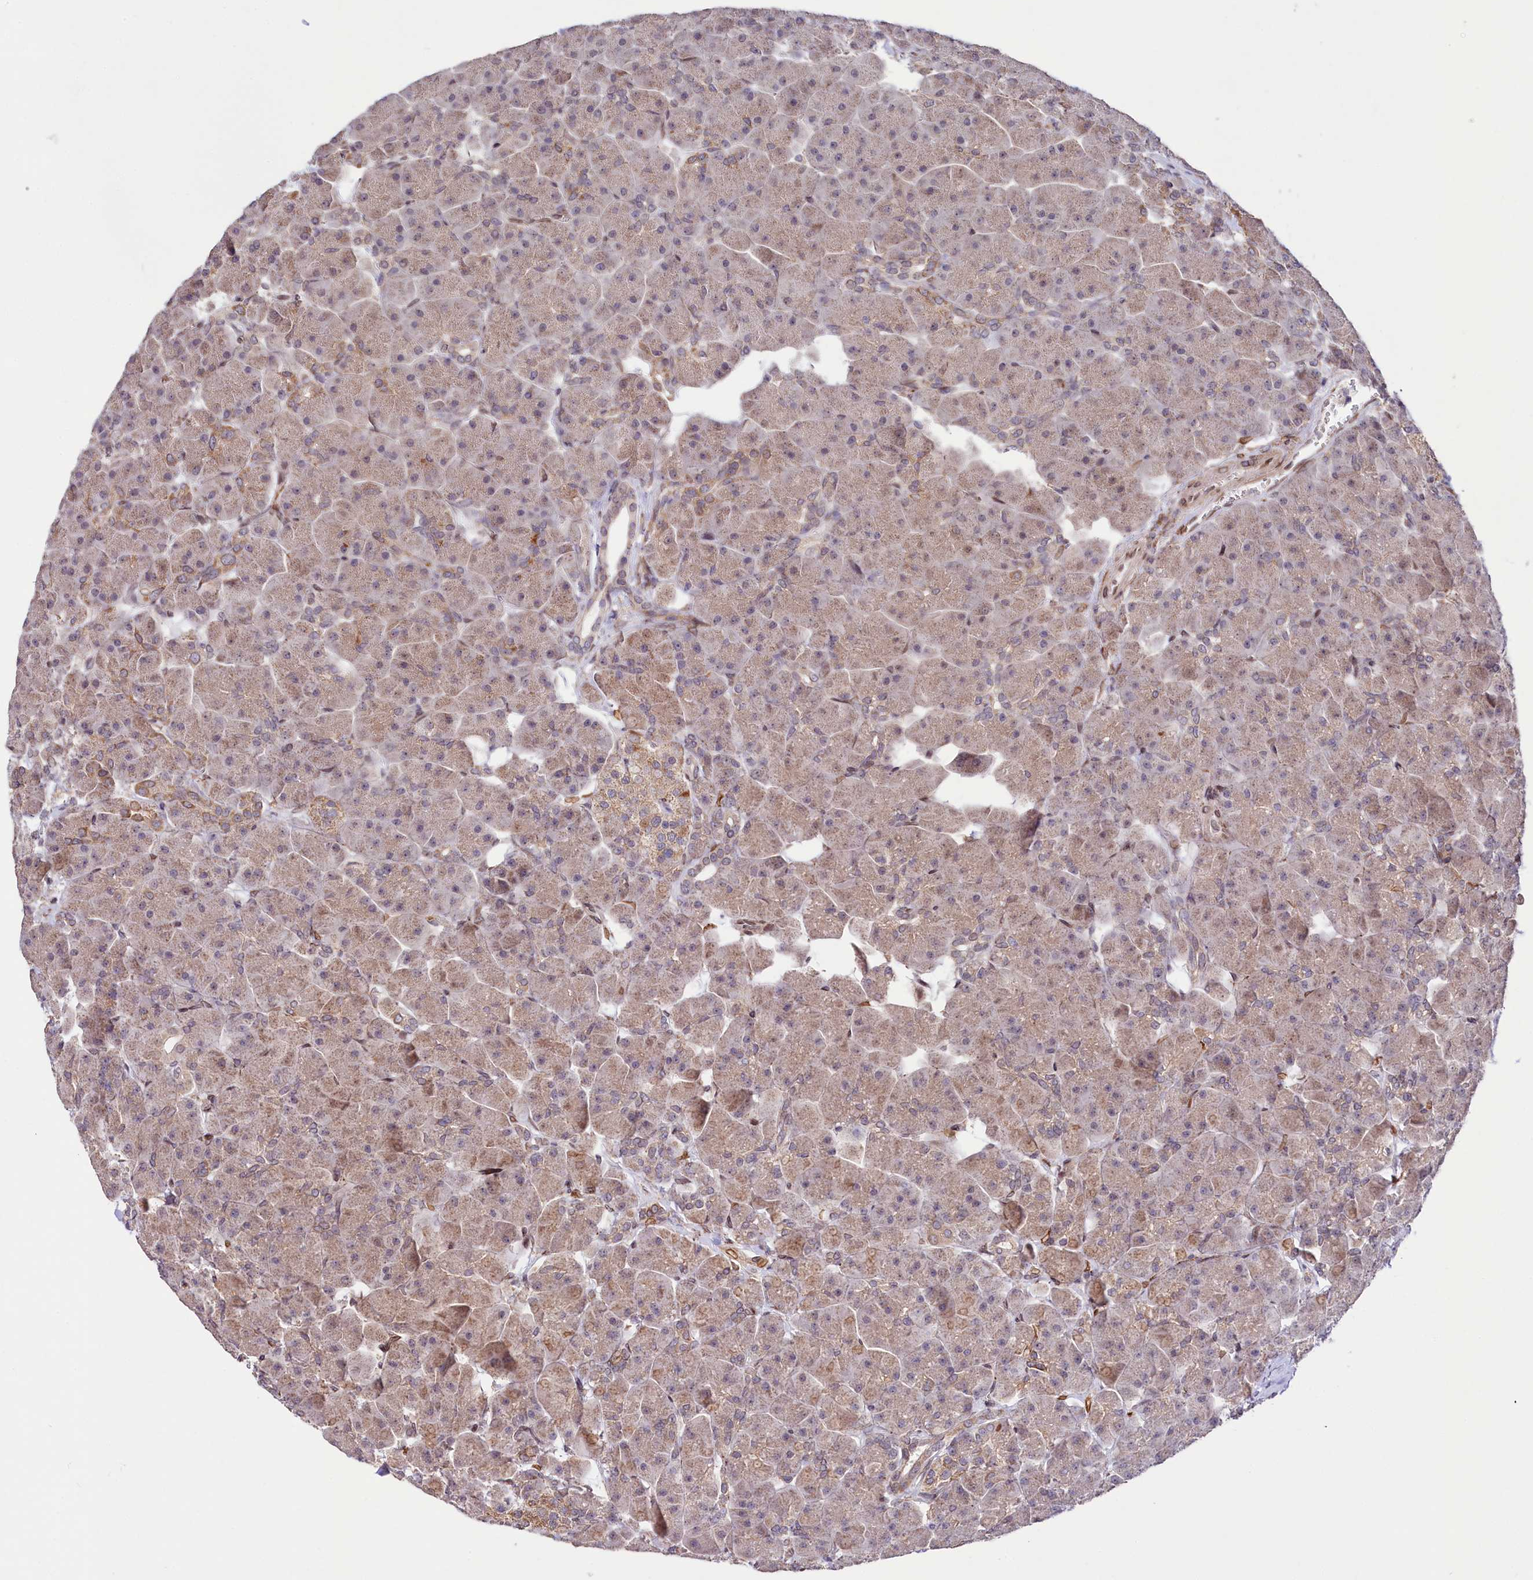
{"staining": {"intensity": "weak", "quantity": ">75%", "location": "cytoplasmic/membranous"}, "tissue": "pancreas", "cell_type": "Exocrine glandular cells", "image_type": "normal", "snomed": [{"axis": "morphology", "description": "Normal tissue, NOS"}, {"axis": "topography", "description": "Pancreas"}], "caption": "A brown stain shows weak cytoplasmic/membranous positivity of a protein in exocrine glandular cells of unremarkable human pancreas.", "gene": "ZNF226", "patient": {"sex": "male", "age": 66}}